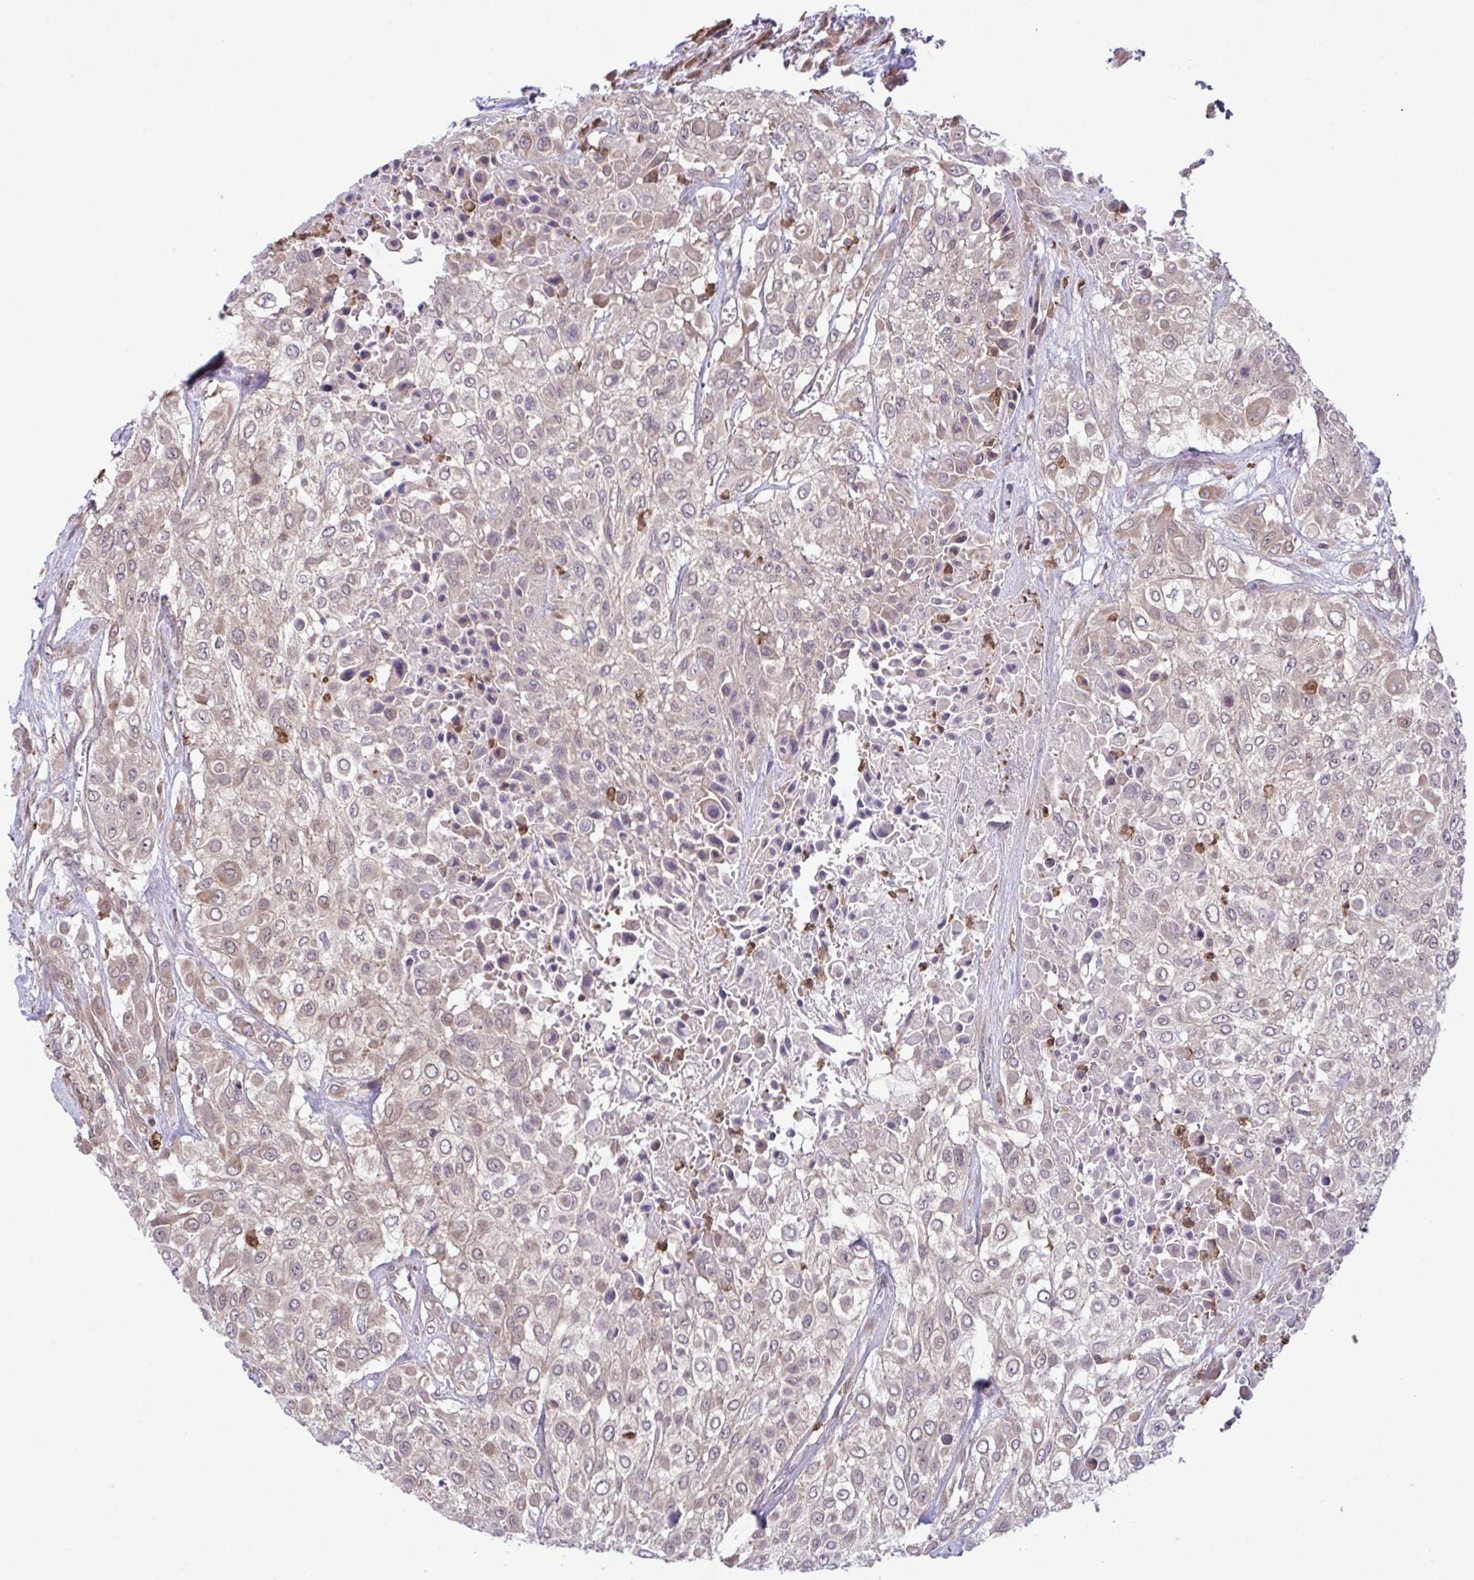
{"staining": {"intensity": "weak", "quantity": ">75%", "location": "cytoplasmic/membranous"}, "tissue": "urothelial cancer", "cell_type": "Tumor cells", "image_type": "cancer", "snomed": [{"axis": "morphology", "description": "Urothelial carcinoma, High grade"}, {"axis": "topography", "description": "Urinary bladder"}], "caption": "The micrograph demonstrates immunohistochemical staining of urothelial cancer. There is weak cytoplasmic/membranous positivity is seen in approximately >75% of tumor cells.", "gene": "CMPK1", "patient": {"sex": "male", "age": 57}}